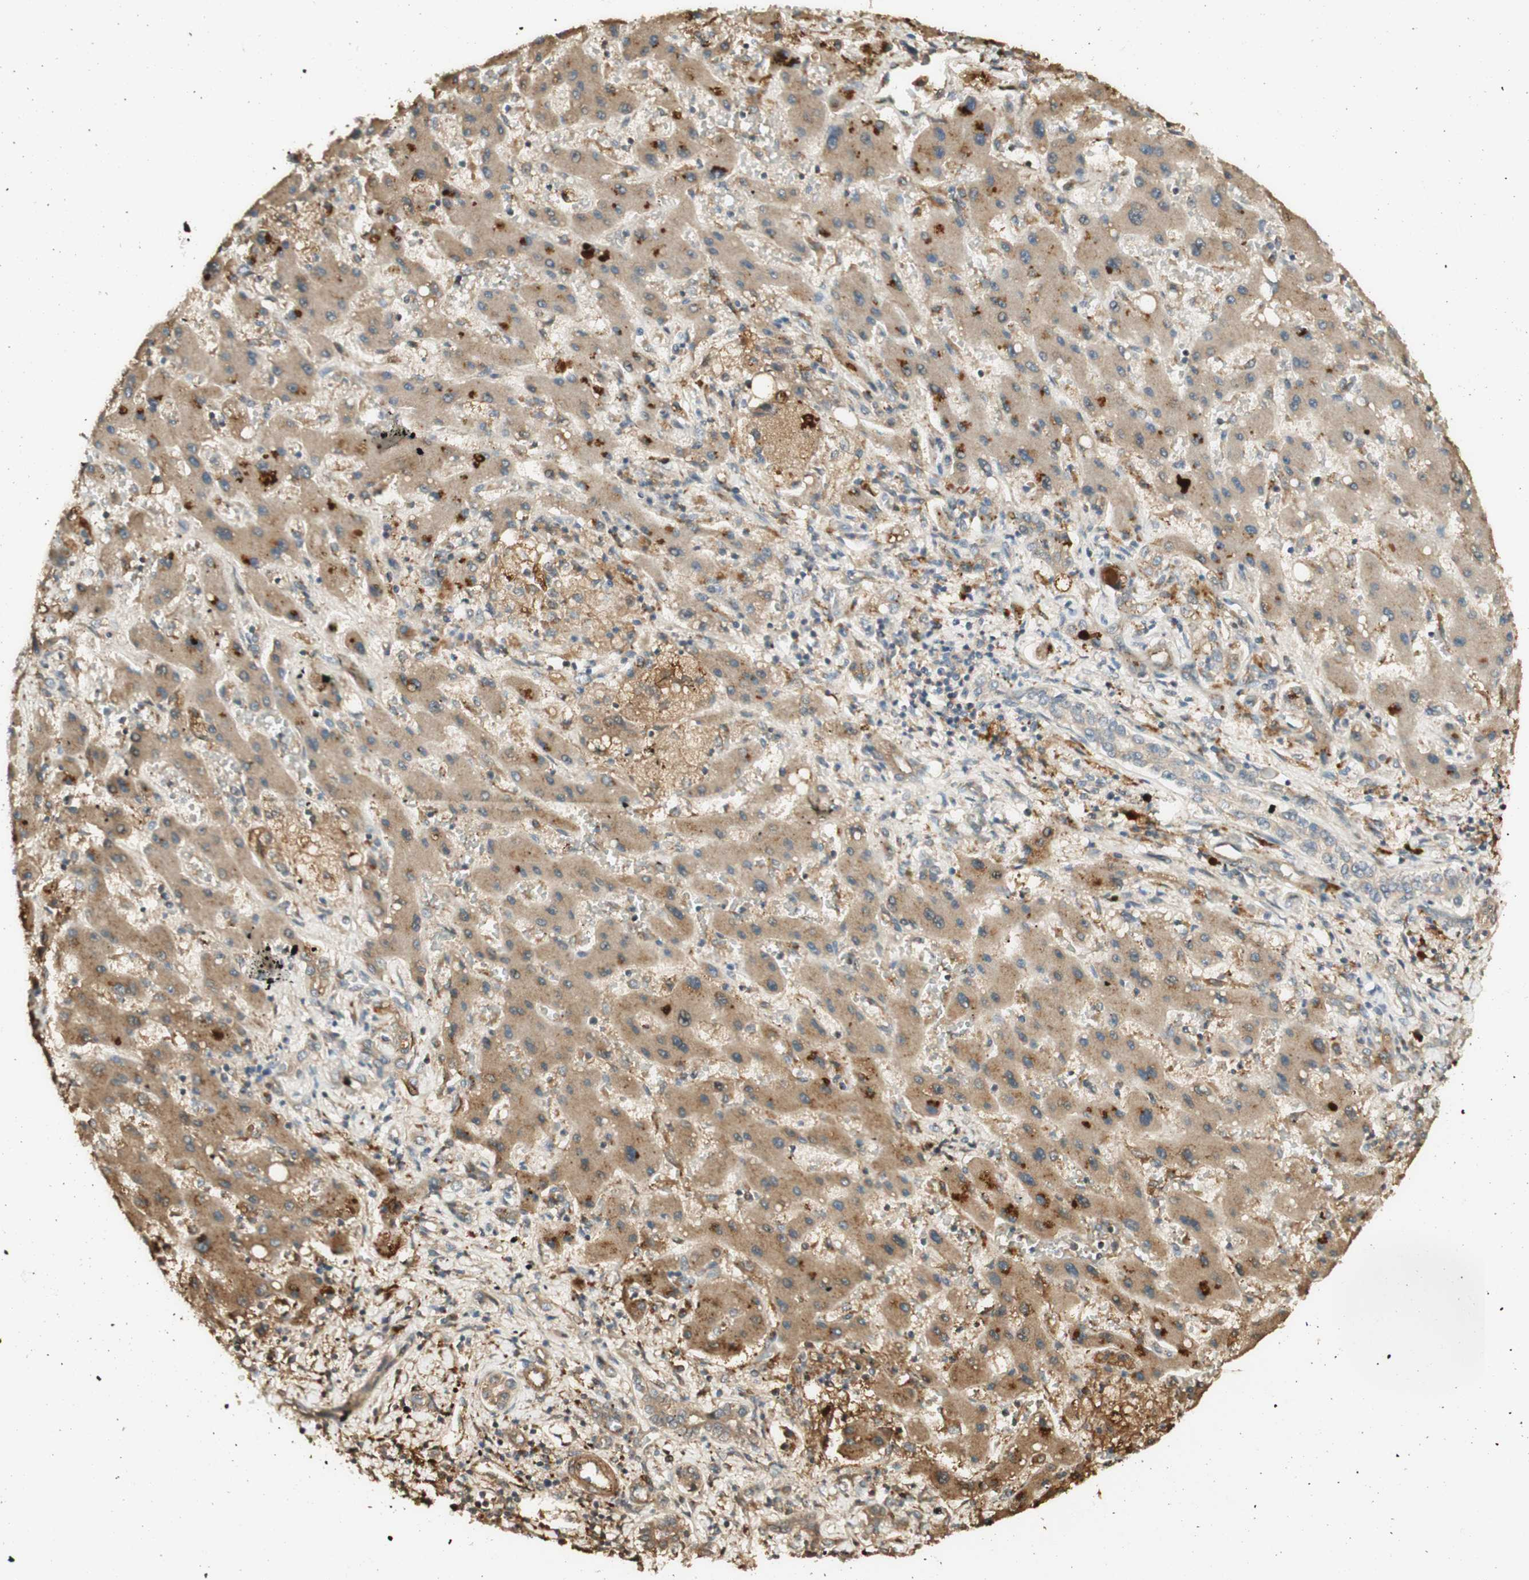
{"staining": {"intensity": "moderate", "quantity": ">75%", "location": "cytoplasmic/membranous"}, "tissue": "liver cancer", "cell_type": "Tumor cells", "image_type": "cancer", "snomed": [{"axis": "morphology", "description": "Cholangiocarcinoma"}, {"axis": "topography", "description": "Liver"}], "caption": "Brown immunohistochemical staining in human liver cholangiocarcinoma shows moderate cytoplasmic/membranous positivity in about >75% of tumor cells. The protein of interest is shown in brown color, while the nuclei are stained blue.", "gene": "AGER", "patient": {"sex": "male", "age": 50}}